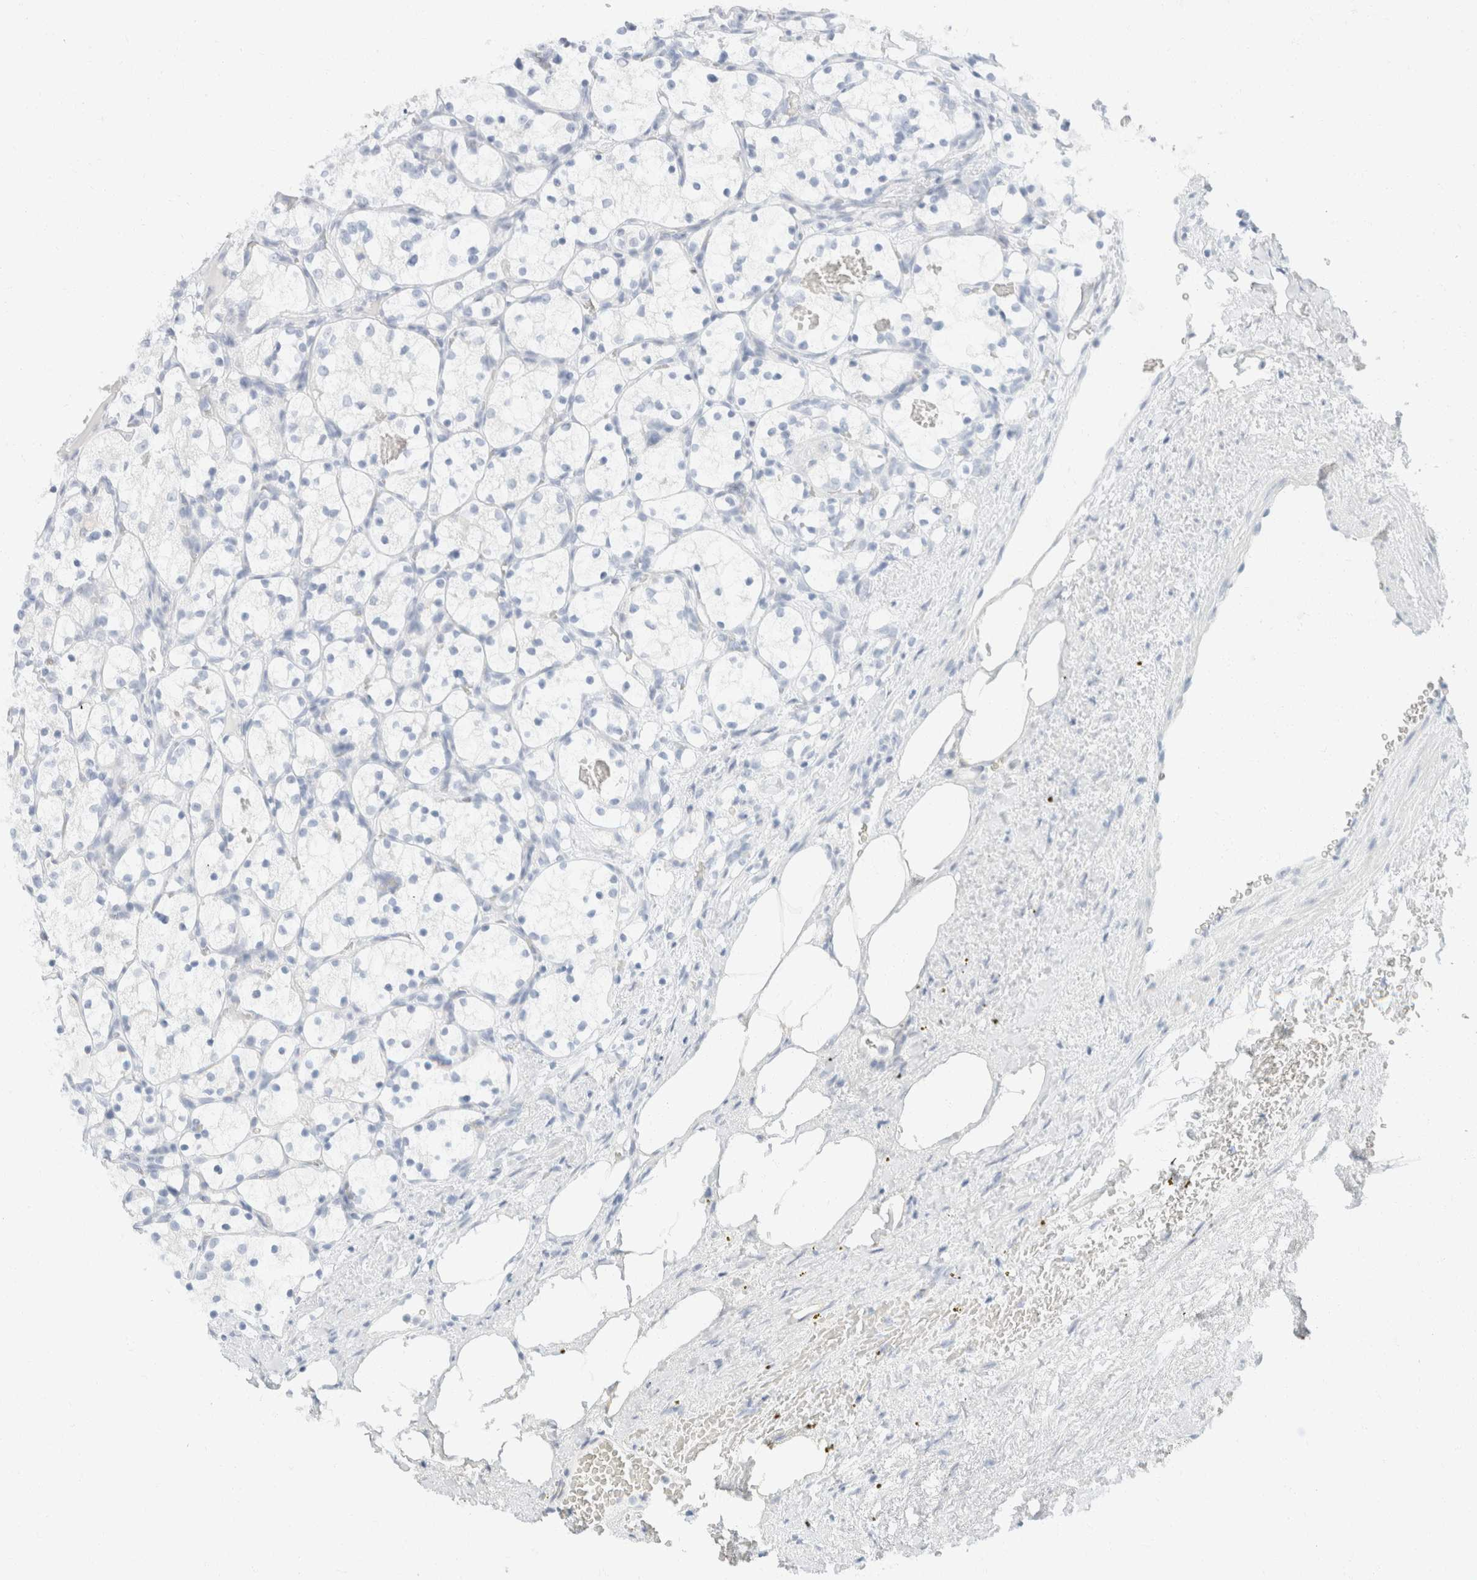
{"staining": {"intensity": "negative", "quantity": "none", "location": "none"}, "tissue": "renal cancer", "cell_type": "Tumor cells", "image_type": "cancer", "snomed": [{"axis": "morphology", "description": "Adenocarcinoma, NOS"}, {"axis": "topography", "description": "Kidney"}], "caption": "Immunohistochemistry photomicrograph of neoplastic tissue: human renal cancer stained with DAB exhibits no significant protein positivity in tumor cells.", "gene": "KRT20", "patient": {"sex": "female", "age": 69}}